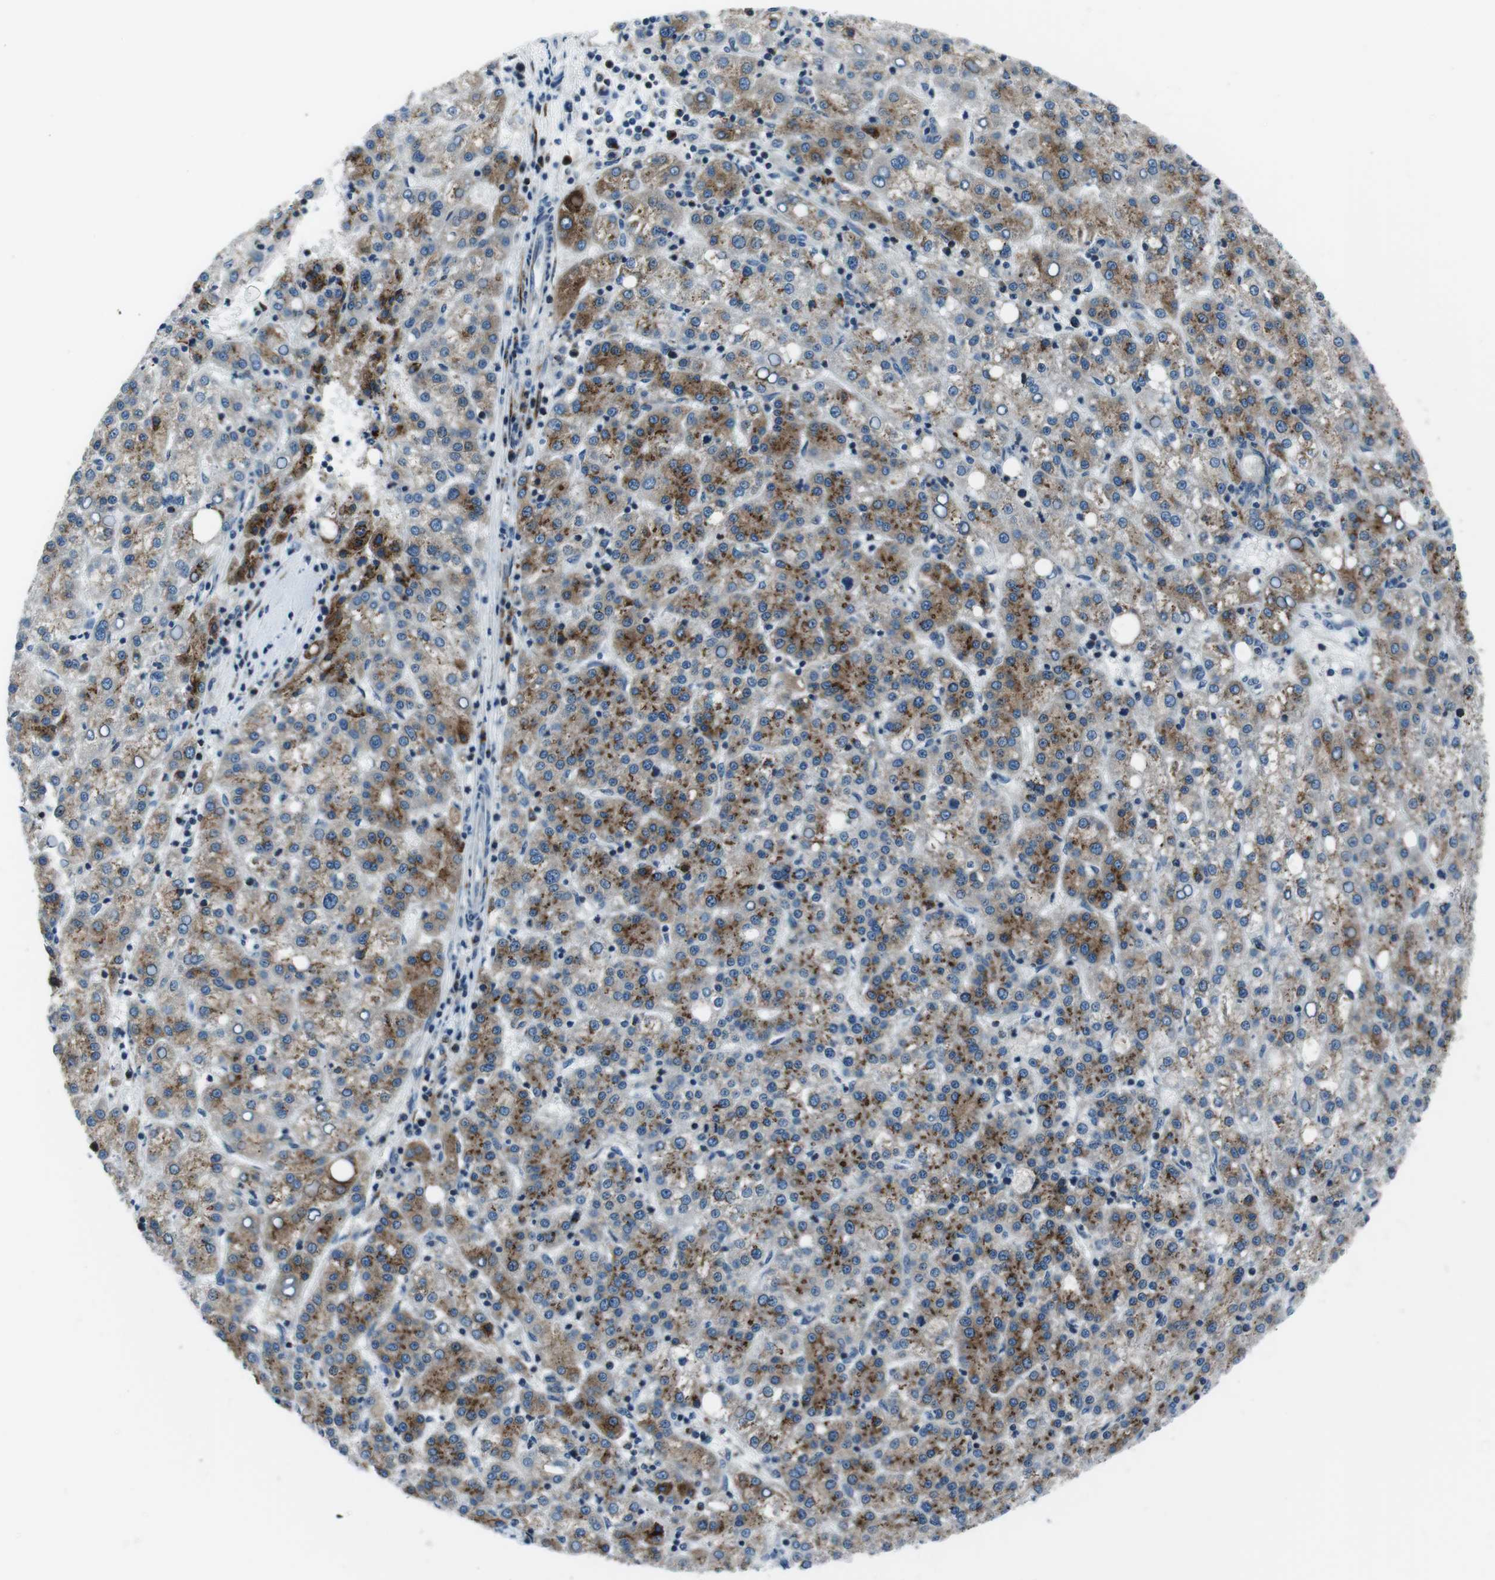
{"staining": {"intensity": "moderate", "quantity": ">75%", "location": "cytoplasmic/membranous"}, "tissue": "liver cancer", "cell_type": "Tumor cells", "image_type": "cancer", "snomed": [{"axis": "morphology", "description": "Carcinoma, Hepatocellular, NOS"}, {"axis": "topography", "description": "Liver"}], "caption": "Liver cancer was stained to show a protein in brown. There is medium levels of moderate cytoplasmic/membranous expression in about >75% of tumor cells.", "gene": "NUCB2", "patient": {"sex": "female", "age": 58}}